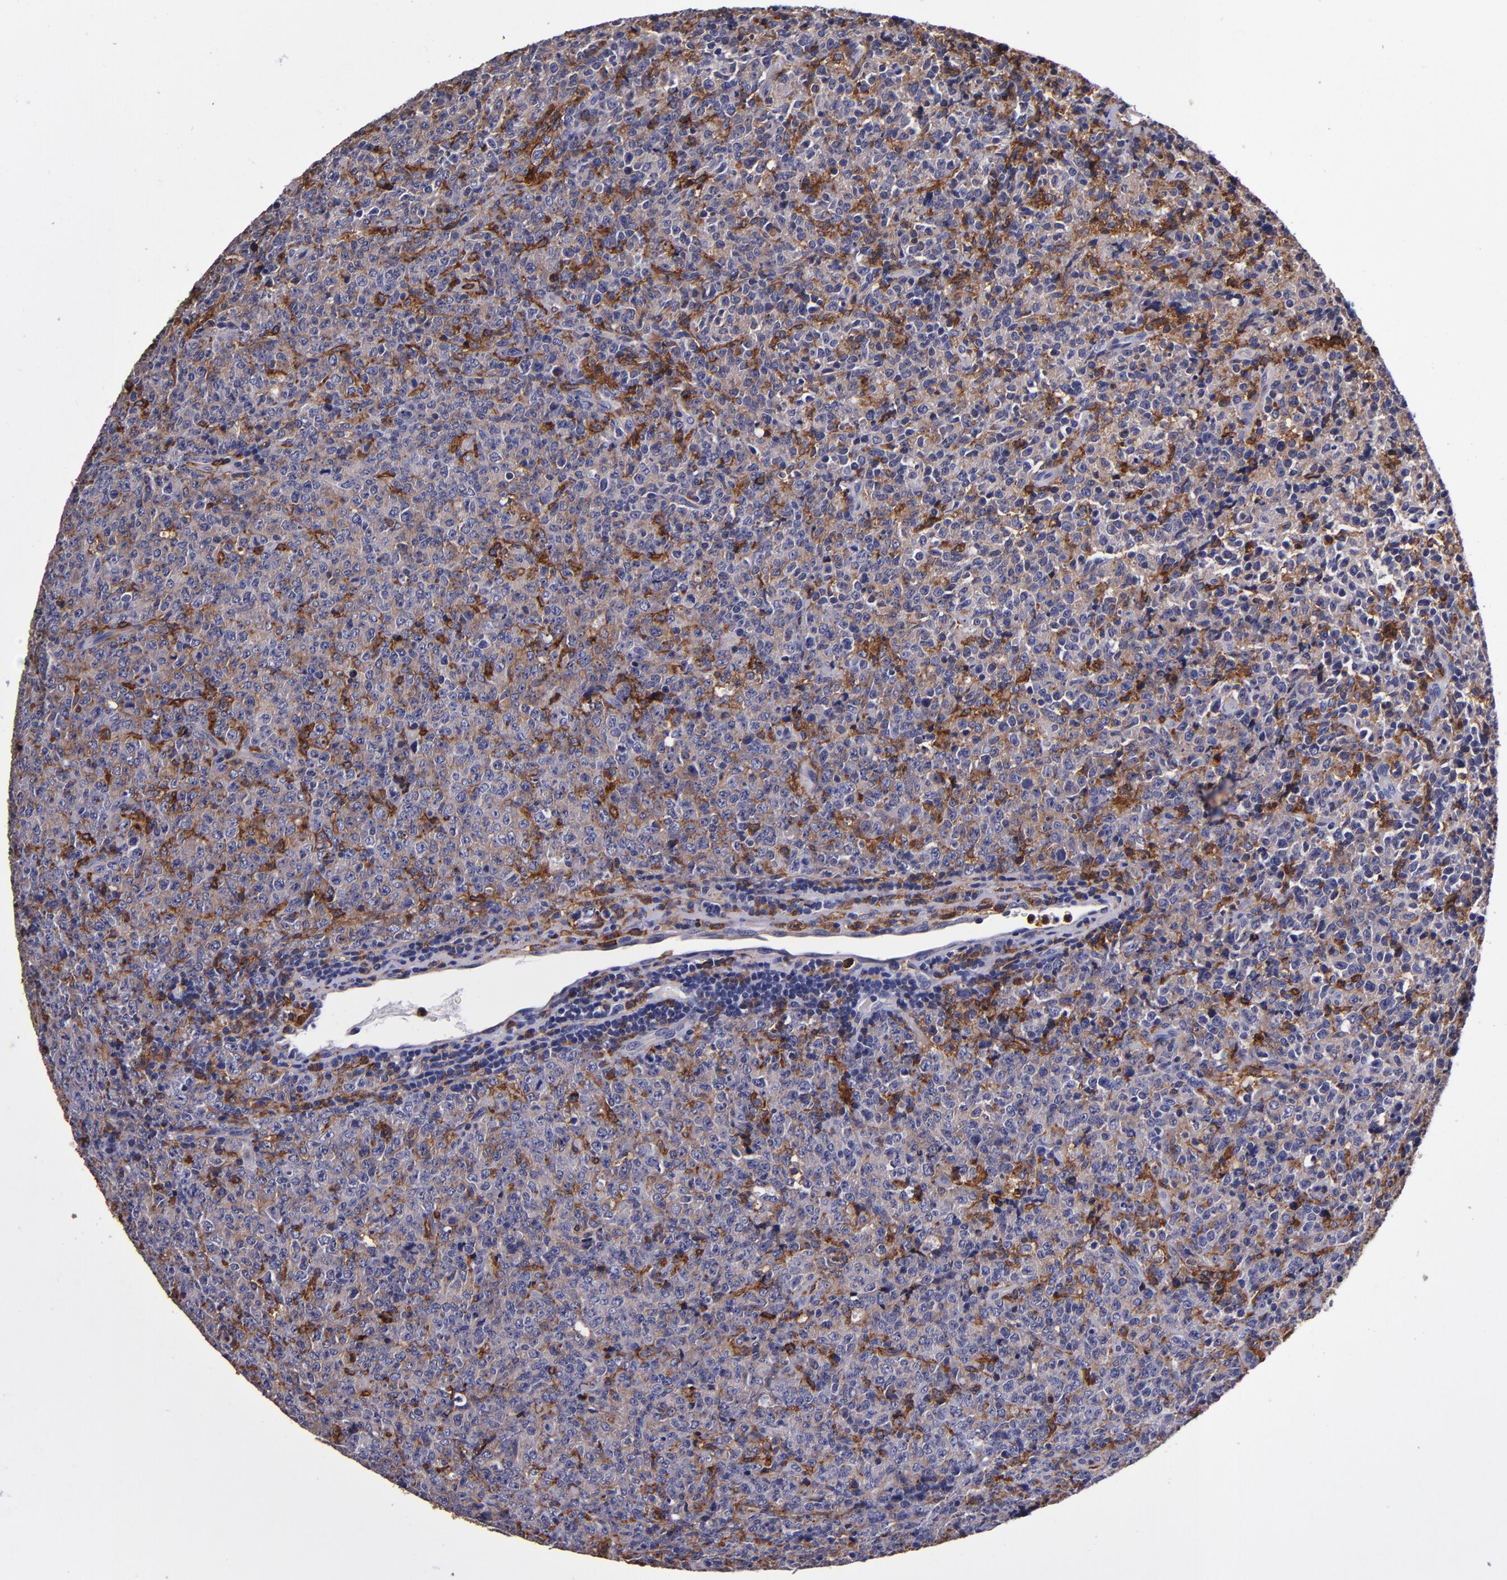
{"staining": {"intensity": "strong", "quantity": "25%-75%", "location": "cytoplasmic/membranous"}, "tissue": "lymphoma", "cell_type": "Tumor cells", "image_type": "cancer", "snomed": [{"axis": "morphology", "description": "Malignant lymphoma, non-Hodgkin's type, High grade"}, {"axis": "topography", "description": "Tonsil"}], "caption": "A brown stain shows strong cytoplasmic/membranous staining of a protein in high-grade malignant lymphoma, non-Hodgkin's type tumor cells. Using DAB (3,3'-diaminobenzidine) (brown) and hematoxylin (blue) stains, captured at high magnification using brightfield microscopy.", "gene": "SIRPA", "patient": {"sex": "female", "age": 36}}